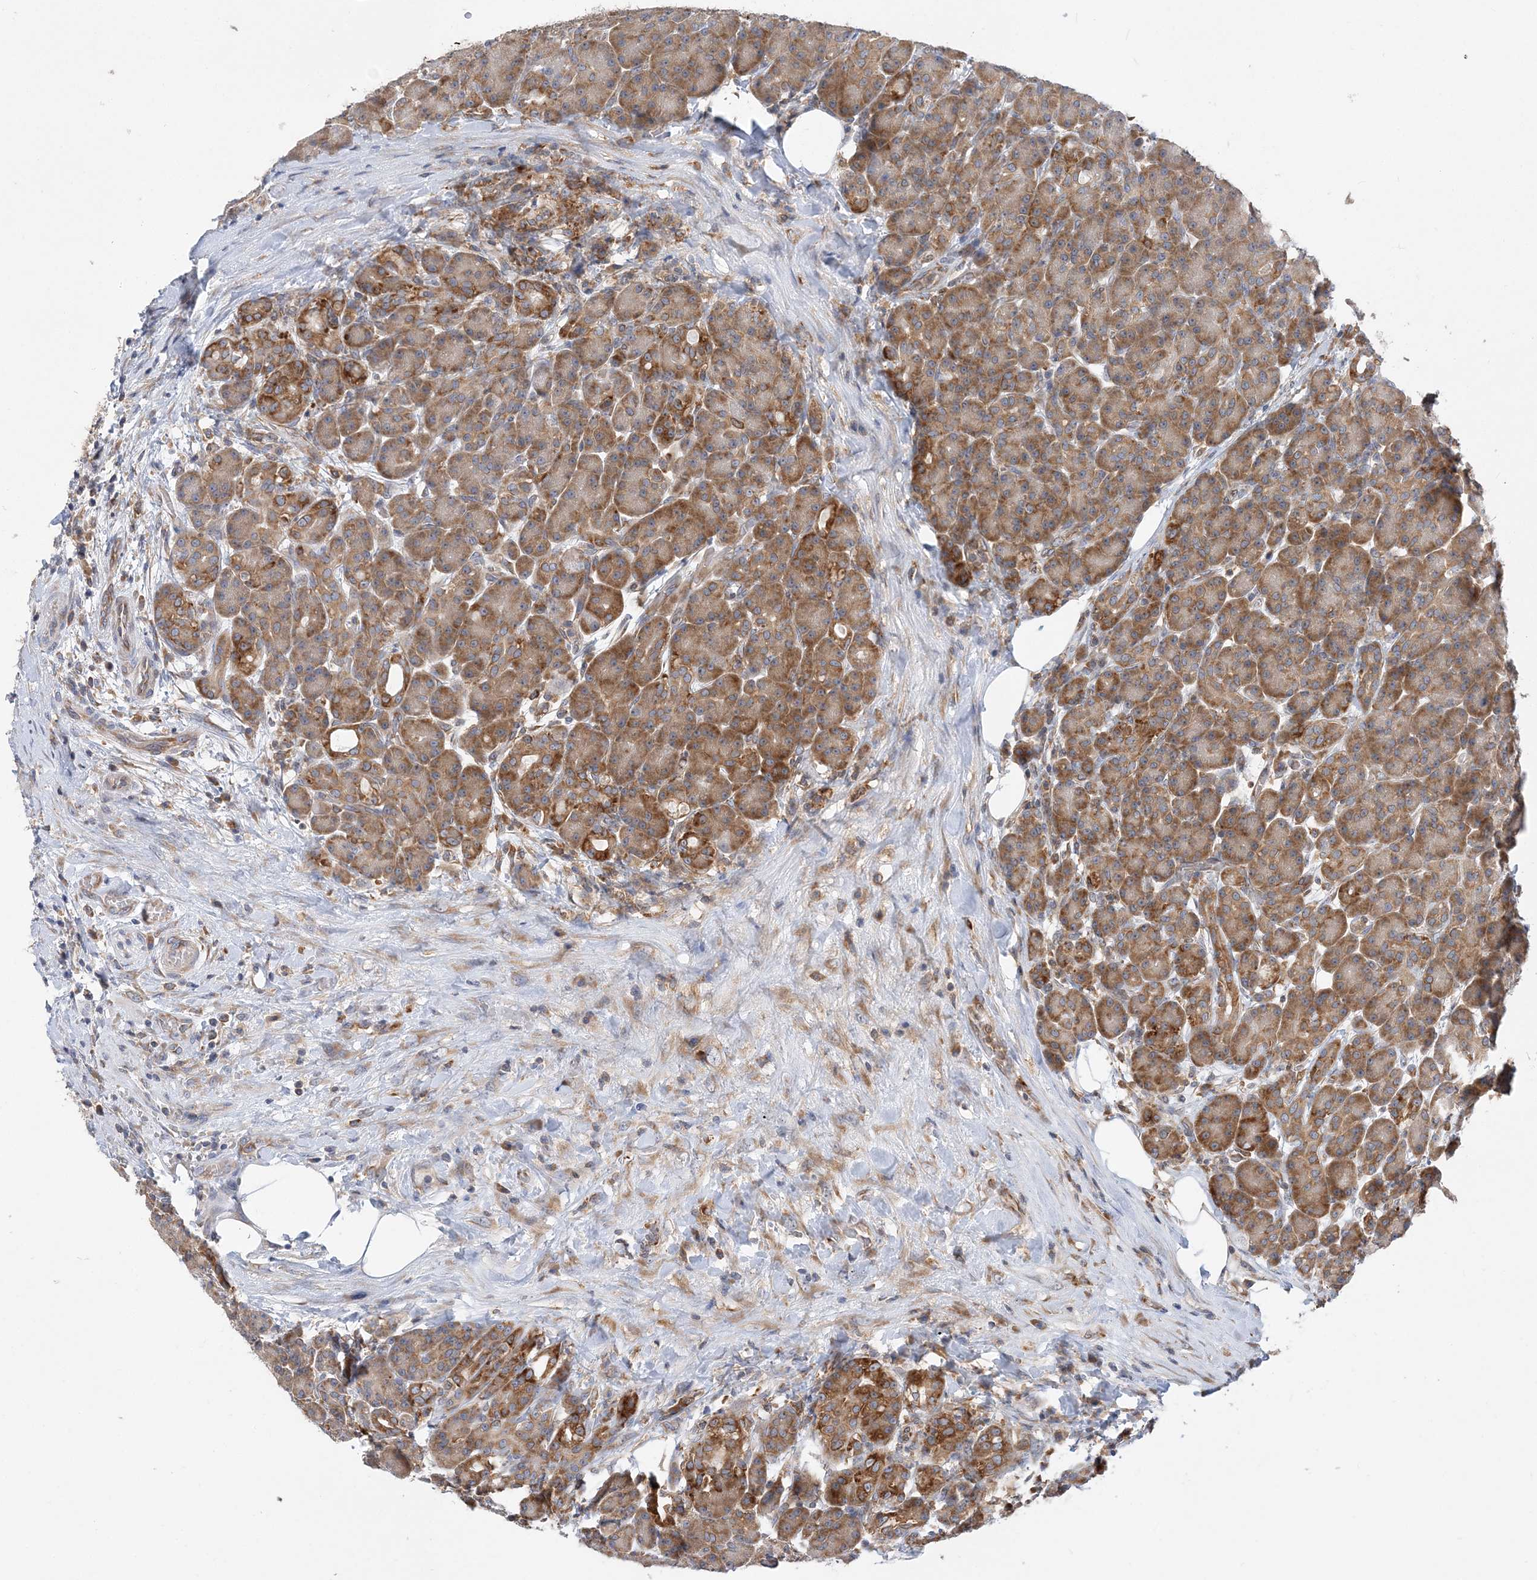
{"staining": {"intensity": "moderate", "quantity": ">75%", "location": "cytoplasmic/membranous"}, "tissue": "pancreas", "cell_type": "Exocrine glandular cells", "image_type": "normal", "snomed": [{"axis": "morphology", "description": "Normal tissue, NOS"}, {"axis": "topography", "description": "Pancreas"}], "caption": "Pancreas stained with IHC shows moderate cytoplasmic/membranous positivity in approximately >75% of exocrine glandular cells.", "gene": "LARP4B", "patient": {"sex": "male", "age": 63}}